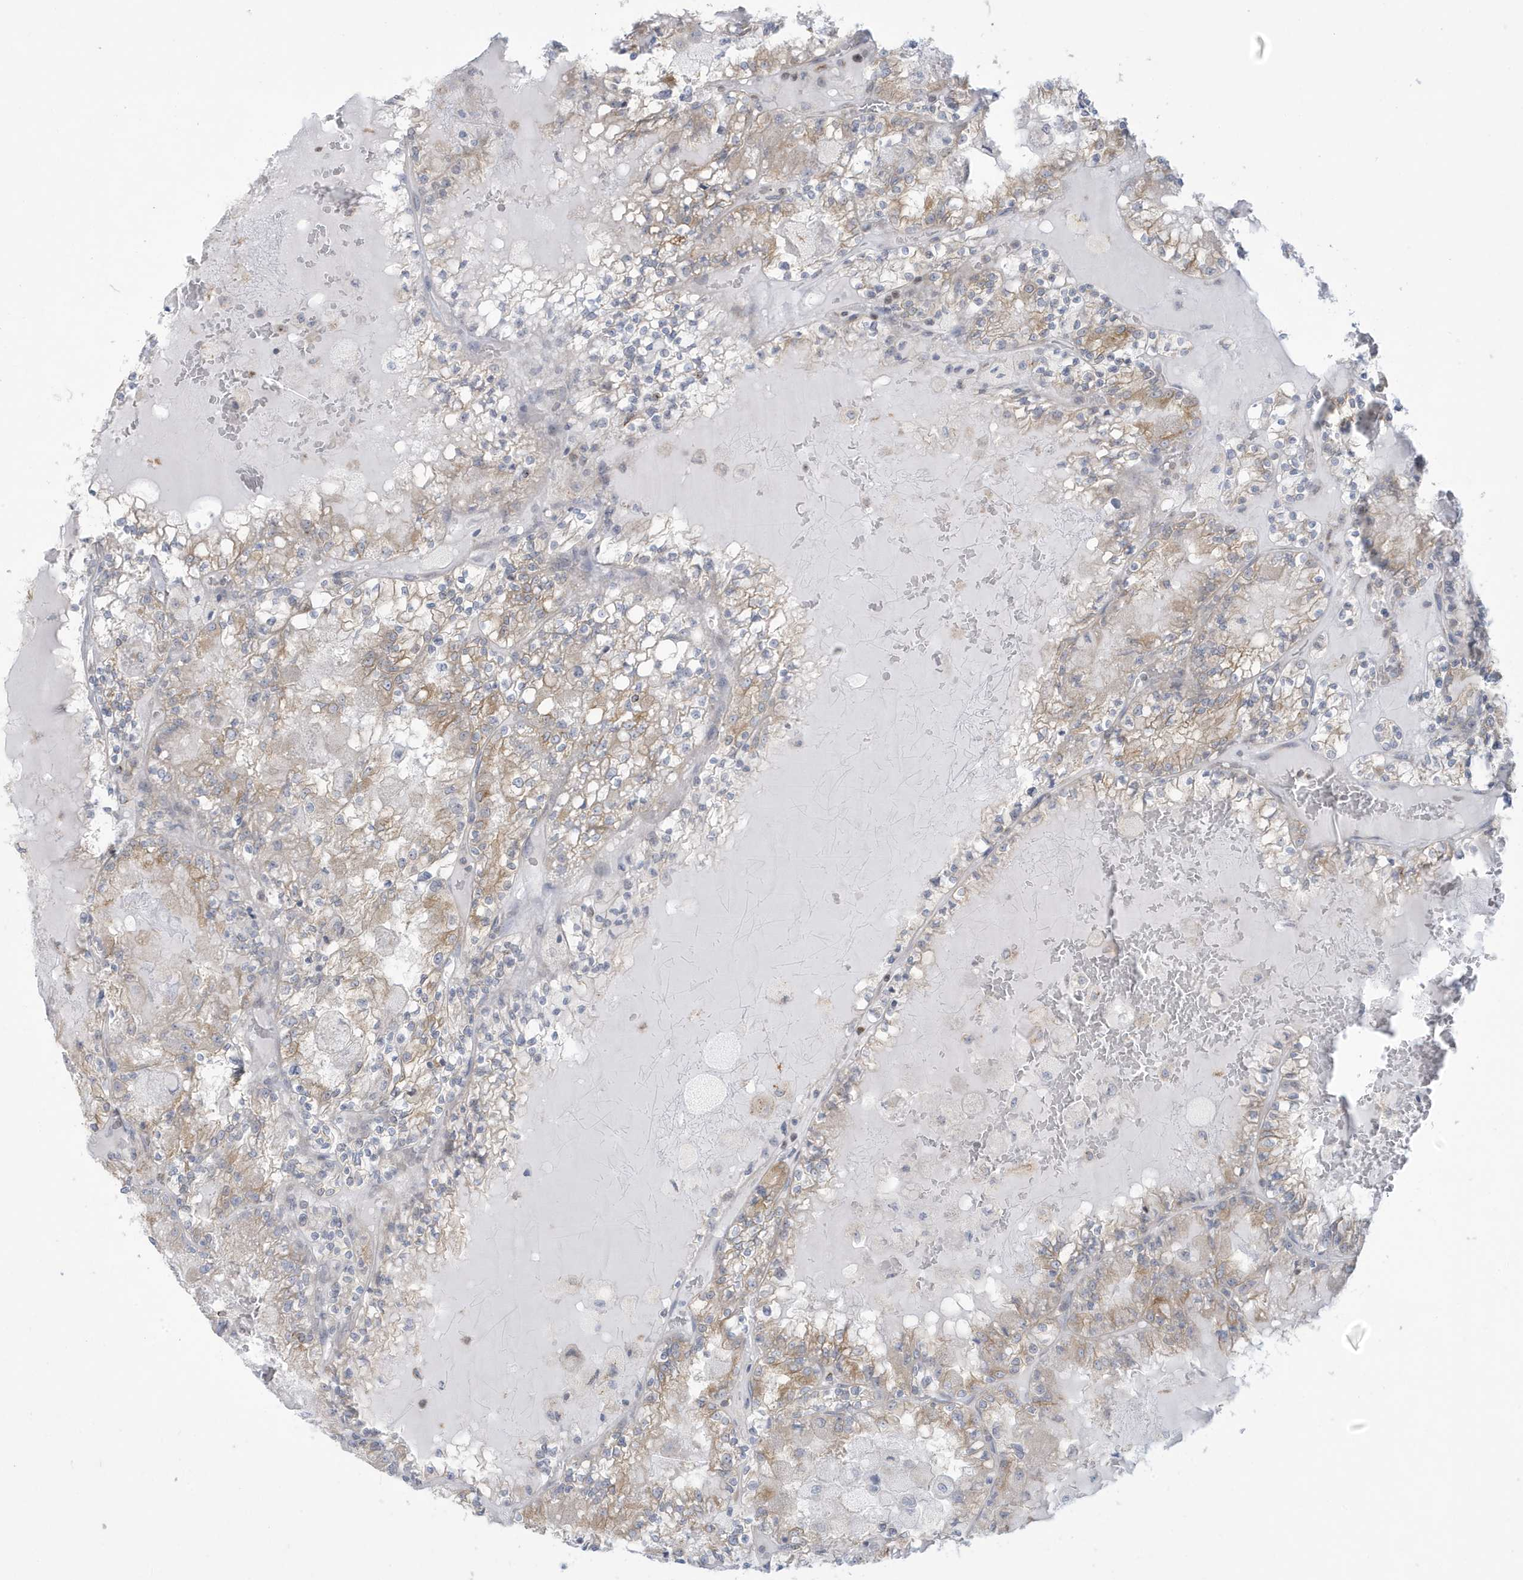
{"staining": {"intensity": "weak", "quantity": "25%-75%", "location": "cytoplasmic/membranous"}, "tissue": "renal cancer", "cell_type": "Tumor cells", "image_type": "cancer", "snomed": [{"axis": "morphology", "description": "Adenocarcinoma, NOS"}, {"axis": "topography", "description": "Kidney"}], "caption": "Immunohistochemical staining of renal cancer reveals weak cytoplasmic/membranous protein expression in about 25%-75% of tumor cells.", "gene": "SLAMF9", "patient": {"sex": "female", "age": 56}}